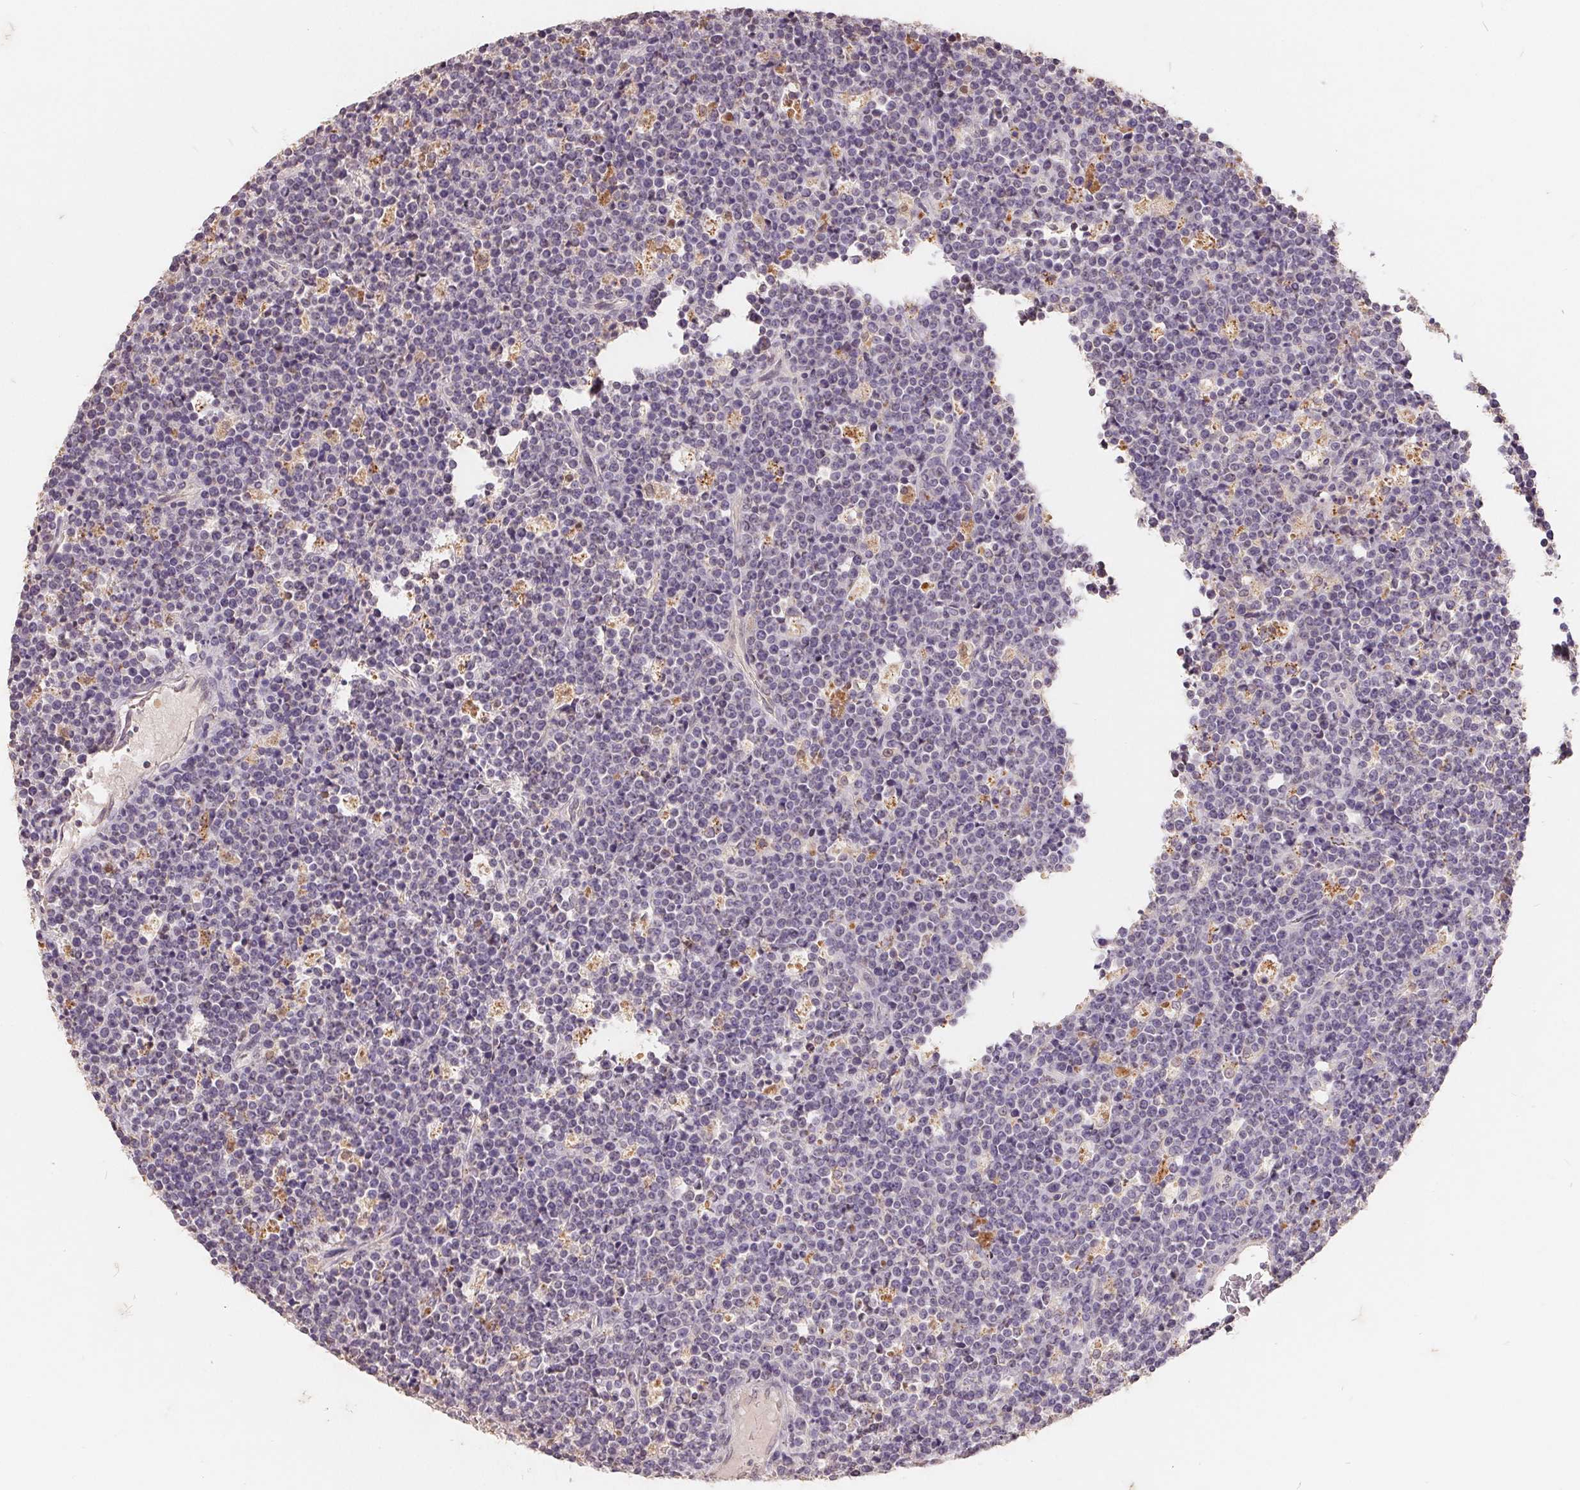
{"staining": {"intensity": "negative", "quantity": "none", "location": "none"}, "tissue": "lymphoma", "cell_type": "Tumor cells", "image_type": "cancer", "snomed": [{"axis": "morphology", "description": "Malignant lymphoma, non-Hodgkin's type, High grade"}, {"axis": "topography", "description": "Ovary"}], "caption": "Immunohistochemistry histopathology image of human lymphoma stained for a protein (brown), which reveals no positivity in tumor cells.", "gene": "CDIPT", "patient": {"sex": "female", "age": 56}}